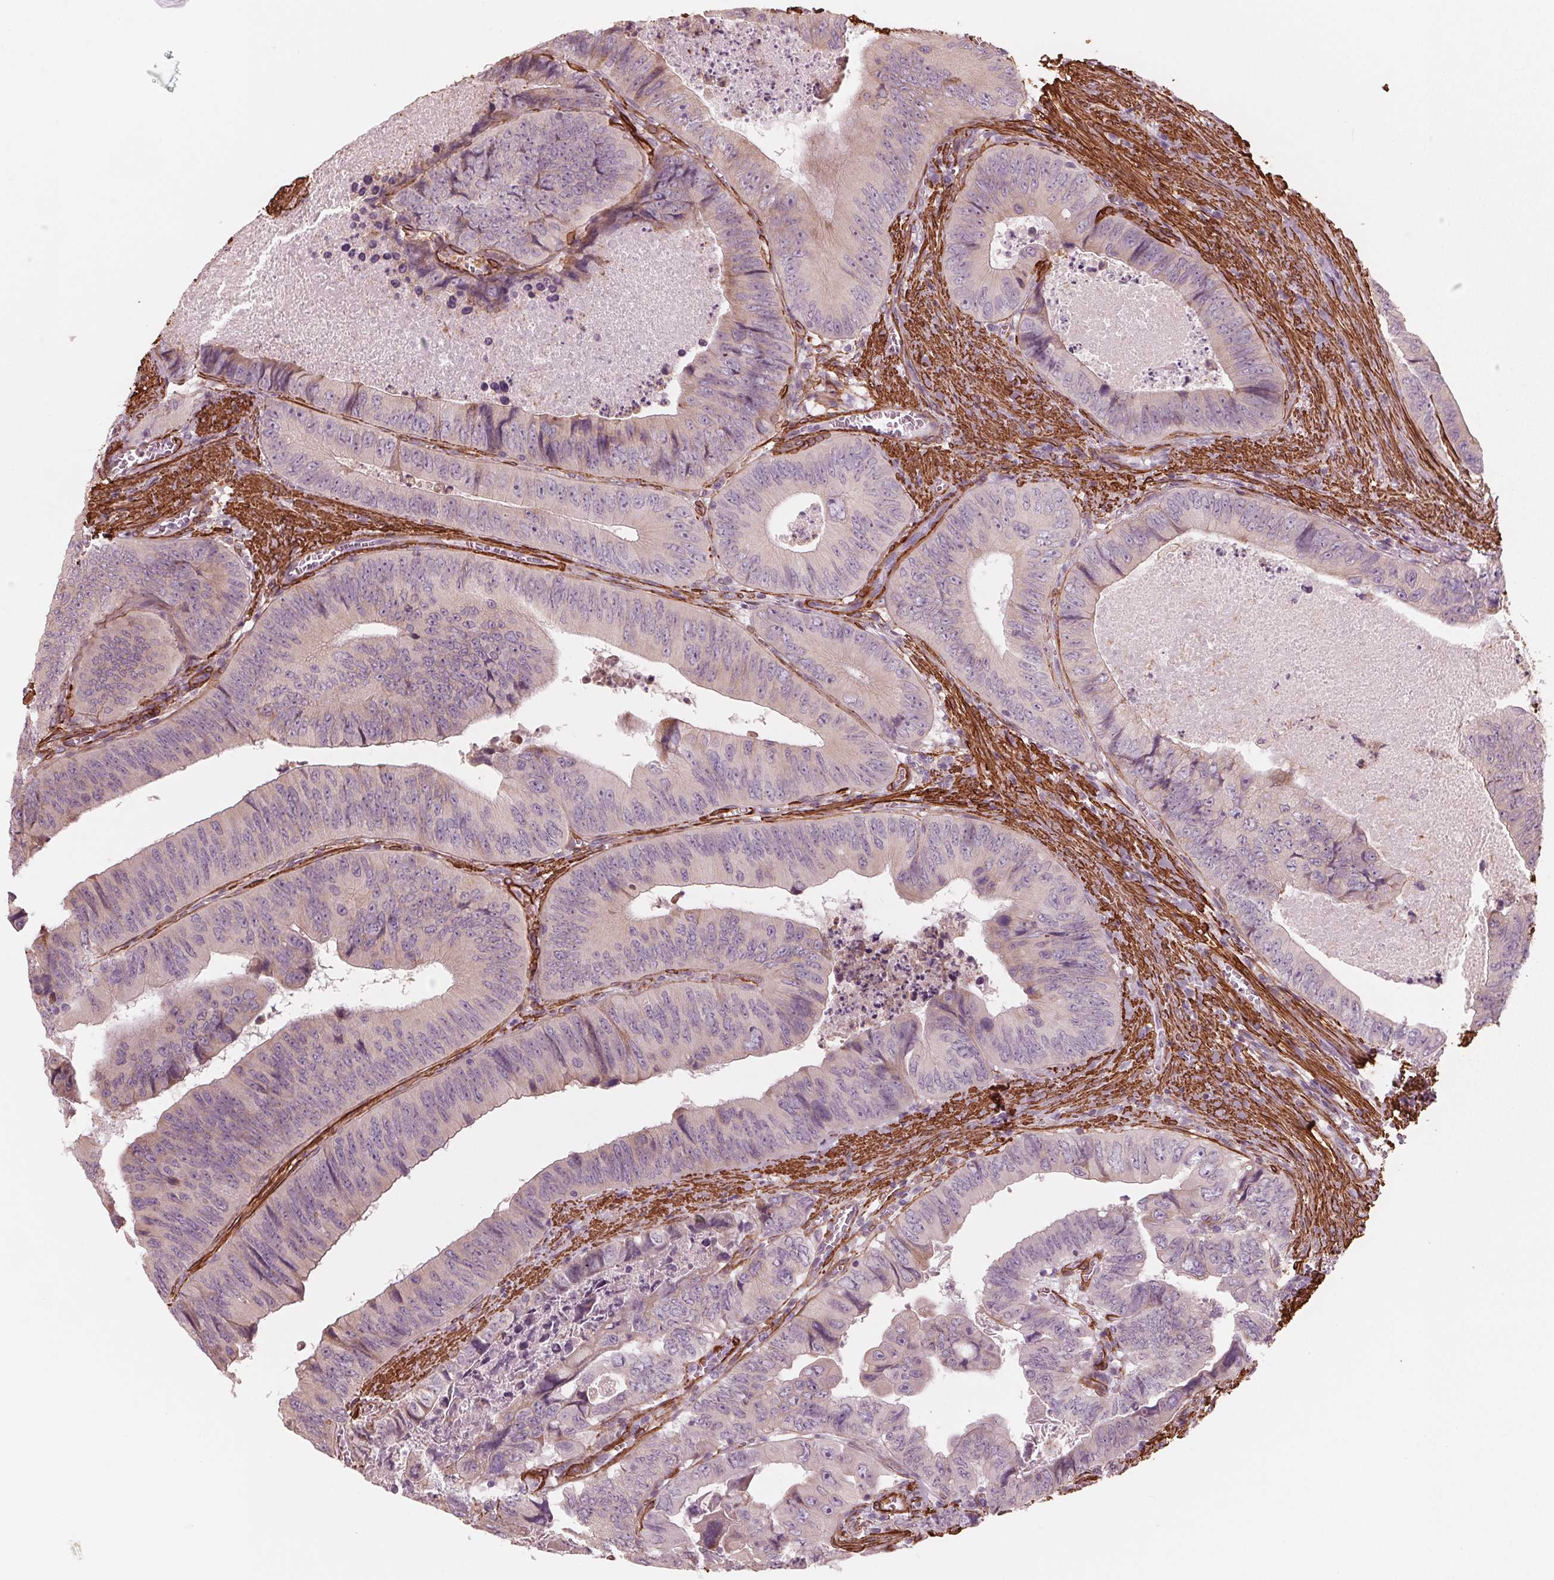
{"staining": {"intensity": "negative", "quantity": "none", "location": "none"}, "tissue": "colorectal cancer", "cell_type": "Tumor cells", "image_type": "cancer", "snomed": [{"axis": "morphology", "description": "Adenocarcinoma, NOS"}, {"axis": "topography", "description": "Colon"}], "caption": "Colorectal adenocarcinoma was stained to show a protein in brown. There is no significant staining in tumor cells. (Stains: DAB (3,3'-diaminobenzidine) IHC with hematoxylin counter stain, Microscopy: brightfield microscopy at high magnification).", "gene": "MIER3", "patient": {"sex": "female", "age": 84}}